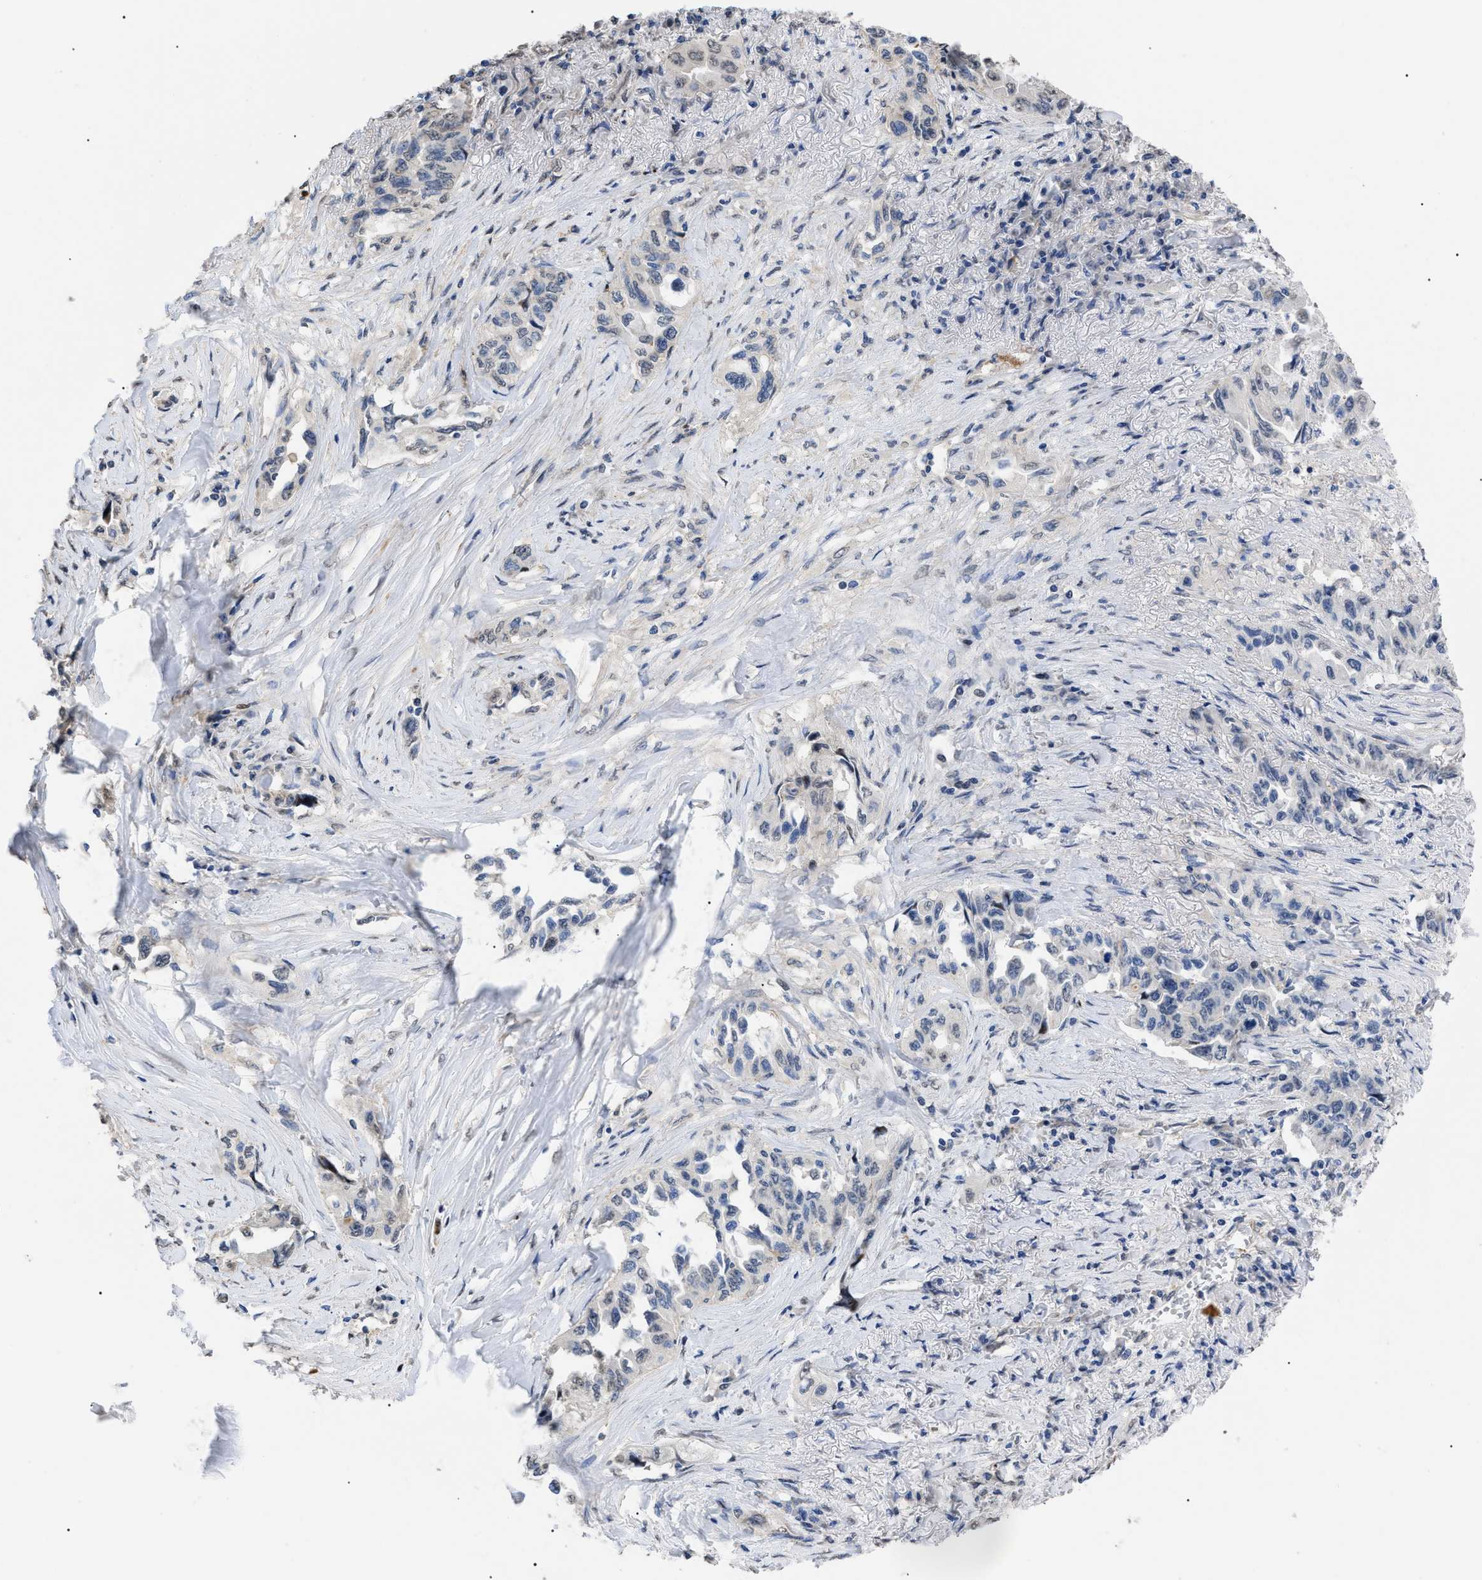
{"staining": {"intensity": "negative", "quantity": "none", "location": "none"}, "tissue": "lung cancer", "cell_type": "Tumor cells", "image_type": "cancer", "snomed": [{"axis": "morphology", "description": "Adenocarcinoma, NOS"}, {"axis": "topography", "description": "Lung"}], "caption": "Tumor cells show no significant positivity in lung cancer. (Stains: DAB immunohistochemistry with hematoxylin counter stain, Microscopy: brightfield microscopy at high magnification).", "gene": "SFXN5", "patient": {"sex": "female", "age": 51}}